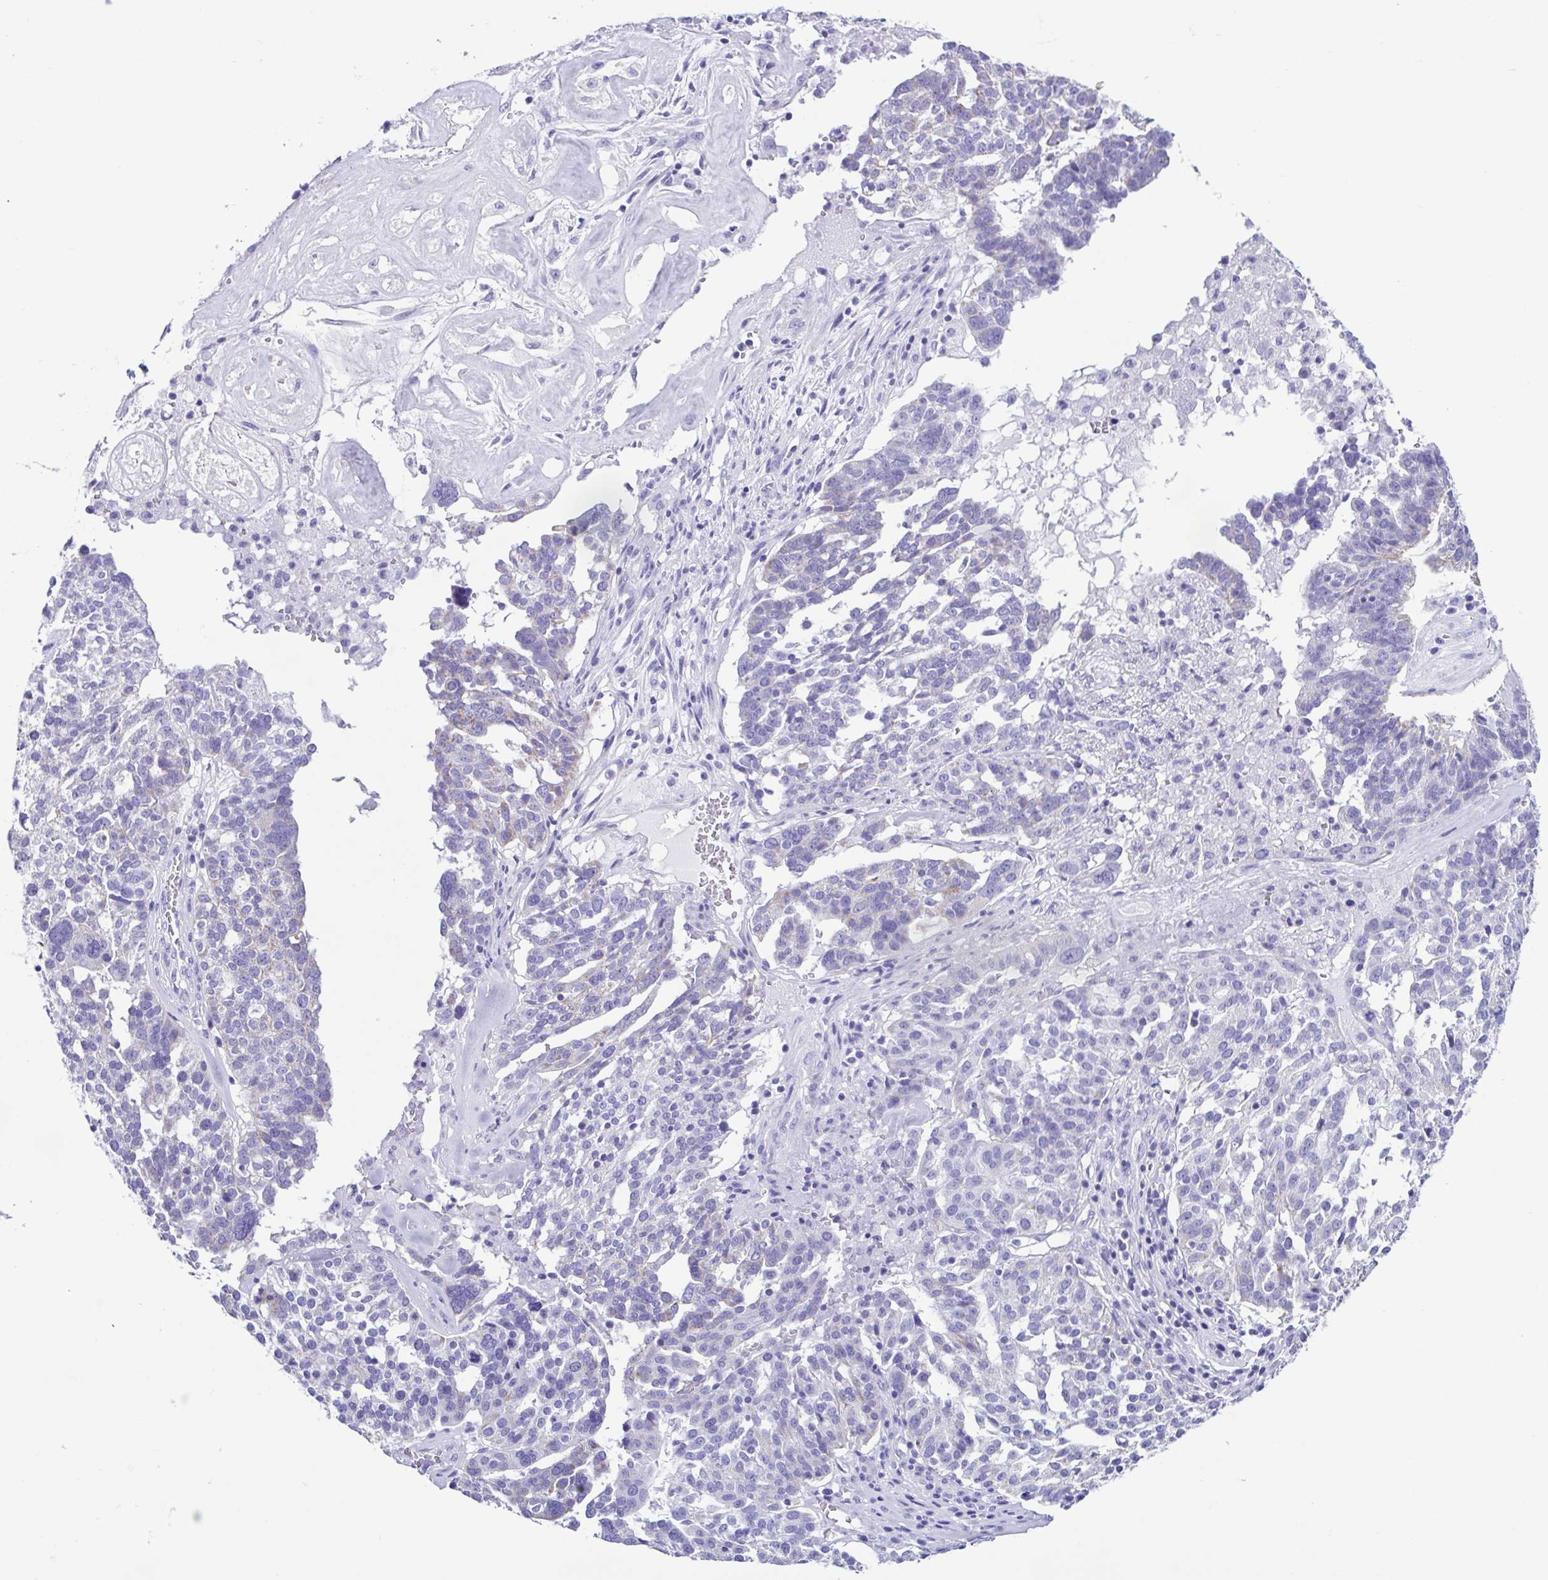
{"staining": {"intensity": "negative", "quantity": "none", "location": "none"}, "tissue": "ovarian cancer", "cell_type": "Tumor cells", "image_type": "cancer", "snomed": [{"axis": "morphology", "description": "Cystadenocarcinoma, serous, NOS"}, {"axis": "topography", "description": "Ovary"}], "caption": "Ovarian cancer (serous cystadenocarcinoma) was stained to show a protein in brown. There is no significant positivity in tumor cells.", "gene": "ACTRT3", "patient": {"sex": "female", "age": 59}}